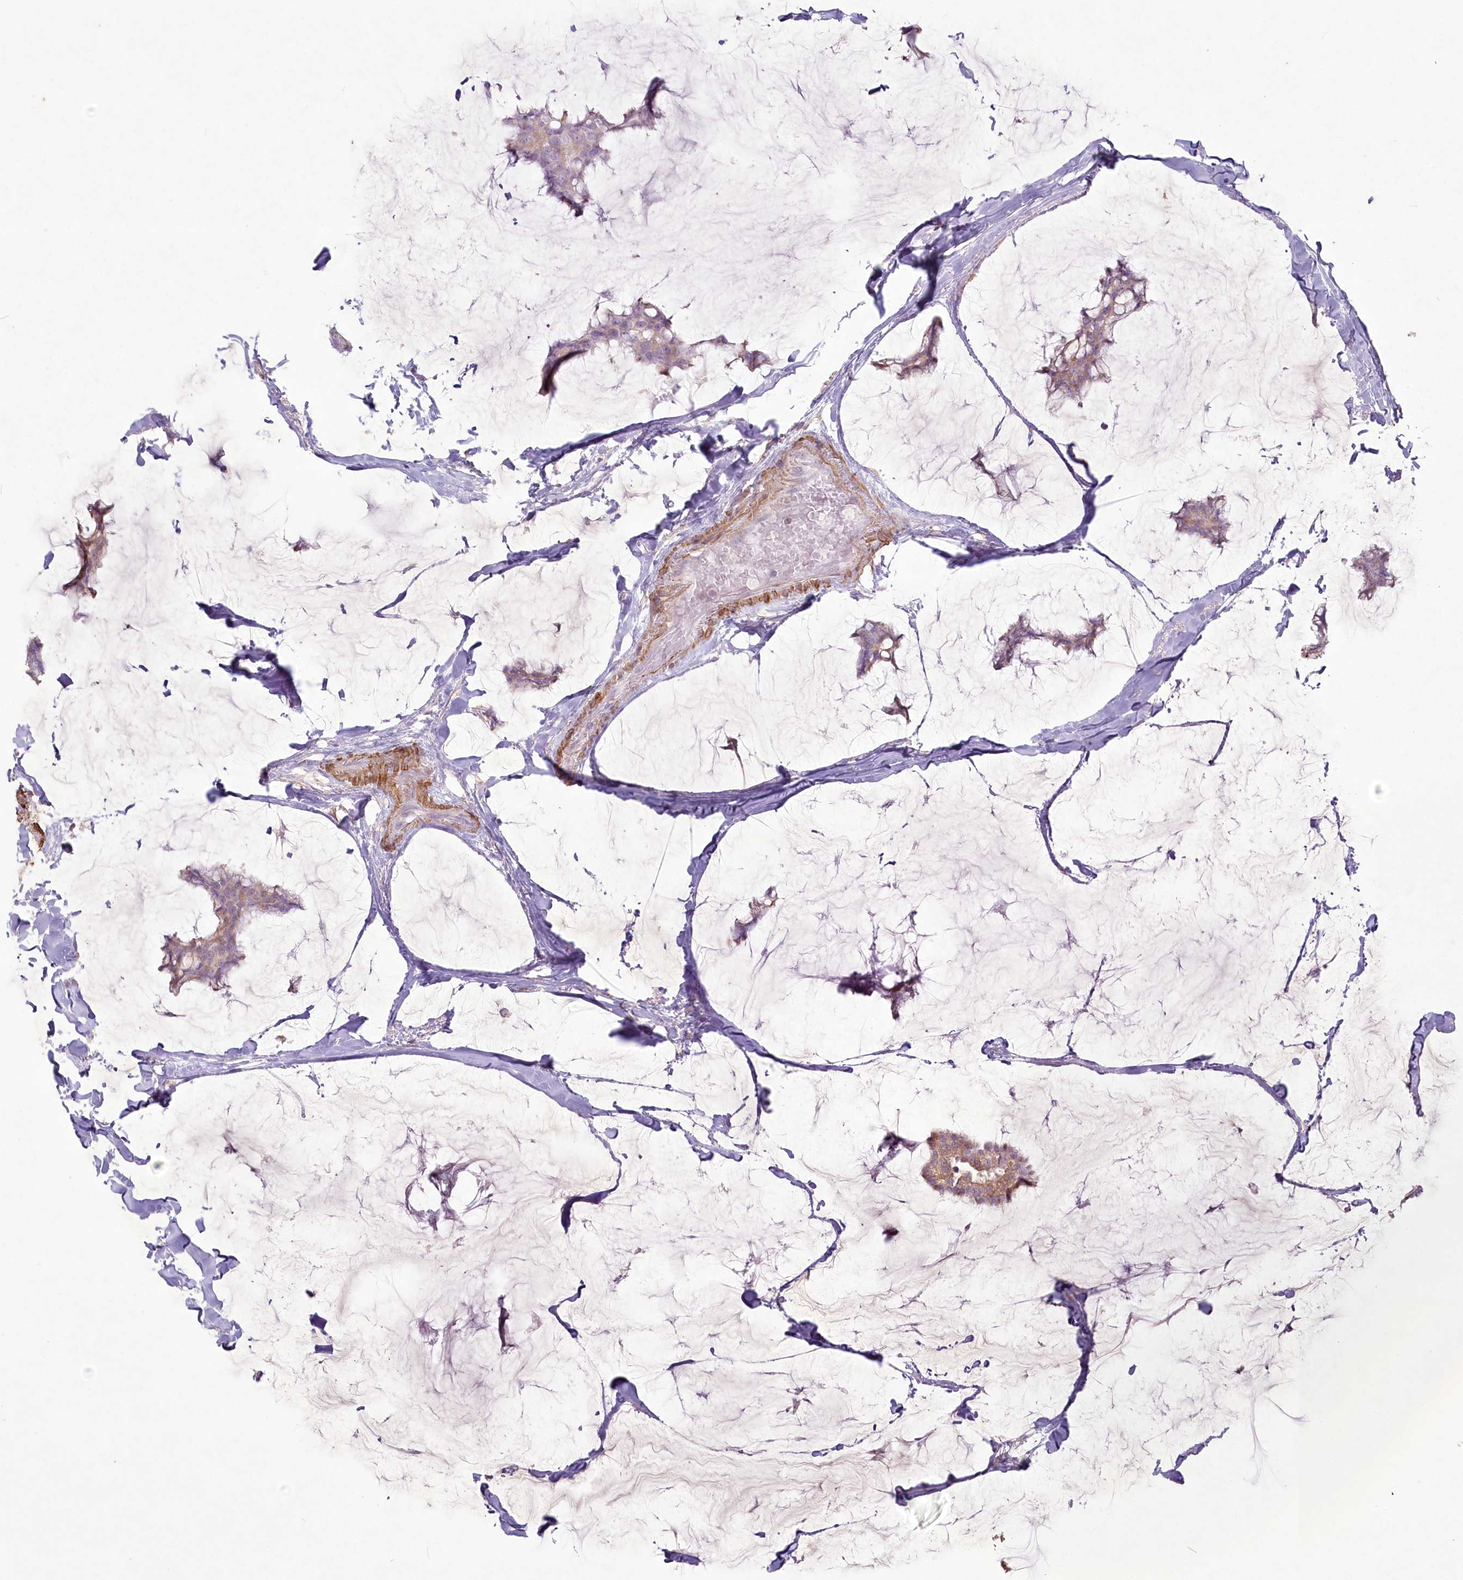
{"staining": {"intensity": "weak", "quantity": "25%-75%", "location": "cytoplasmic/membranous"}, "tissue": "breast cancer", "cell_type": "Tumor cells", "image_type": "cancer", "snomed": [{"axis": "morphology", "description": "Duct carcinoma"}, {"axis": "topography", "description": "Breast"}], "caption": "IHC of breast cancer (invasive ductal carcinoma) shows low levels of weak cytoplasmic/membranous expression in about 25%-75% of tumor cells.", "gene": "INPP4B", "patient": {"sex": "female", "age": 93}}